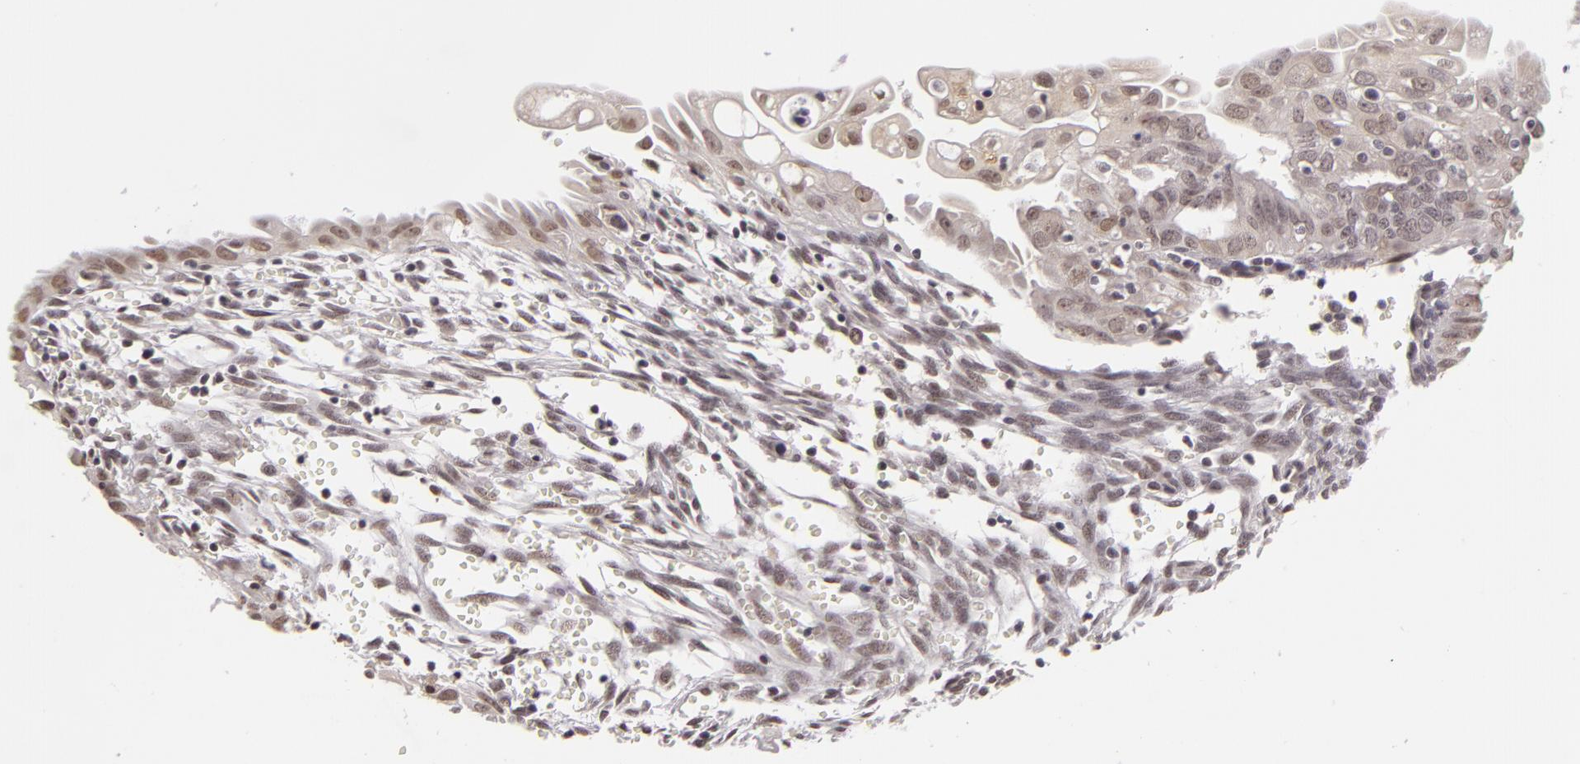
{"staining": {"intensity": "weak", "quantity": "<25%", "location": "nuclear"}, "tissue": "endometrial cancer", "cell_type": "Tumor cells", "image_type": "cancer", "snomed": [{"axis": "morphology", "description": "Adenocarcinoma, NOS"}, {"axis": "topography", "description": "Endometrium"}], "caption": "There is no significant positivity in tumor cells of adenocarcinoma (endometrial).", "gene": "RRP7A", "patient": {"sex": "female", "age": 51}}